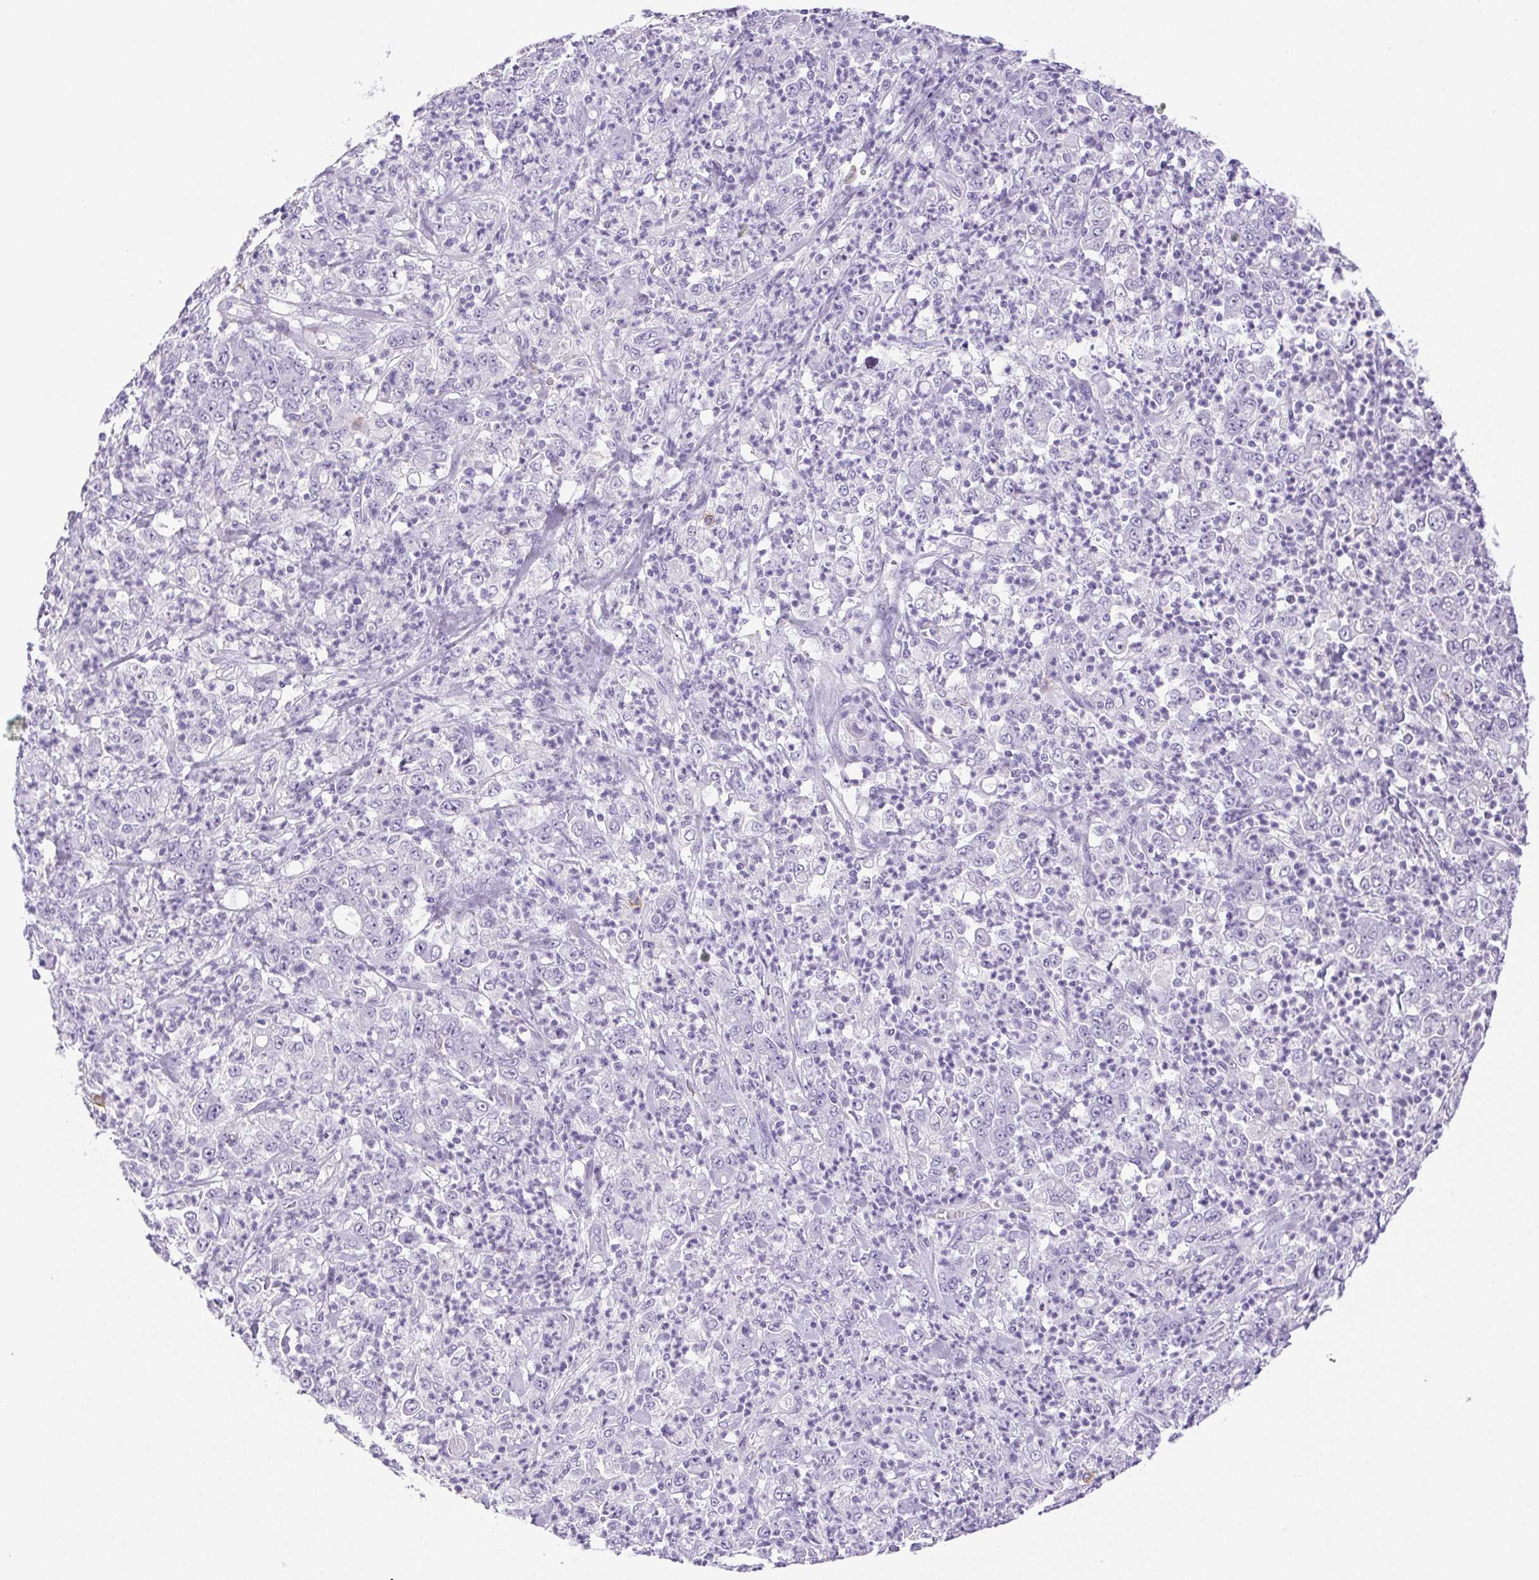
{"staining": {"intensity": "negative", "quantity": "none", "location": "none"}, "tissue": "stomach cancer", "cell_type": "Tumor cells", "image_type": "cancer", "snomed": [{"axis": "morphology", "description": "Adenocarcinoma, NOS"}, {"axis": "topography", "description": "Stomach, lower"}], "caption": "An IHC image of stomach adenocarcinoma is shown. There is no staining in tumor cells of stomach adenocarcinoma.", "gene": "PAPPA2", "patient": {"sex": "female", "age": 71}}